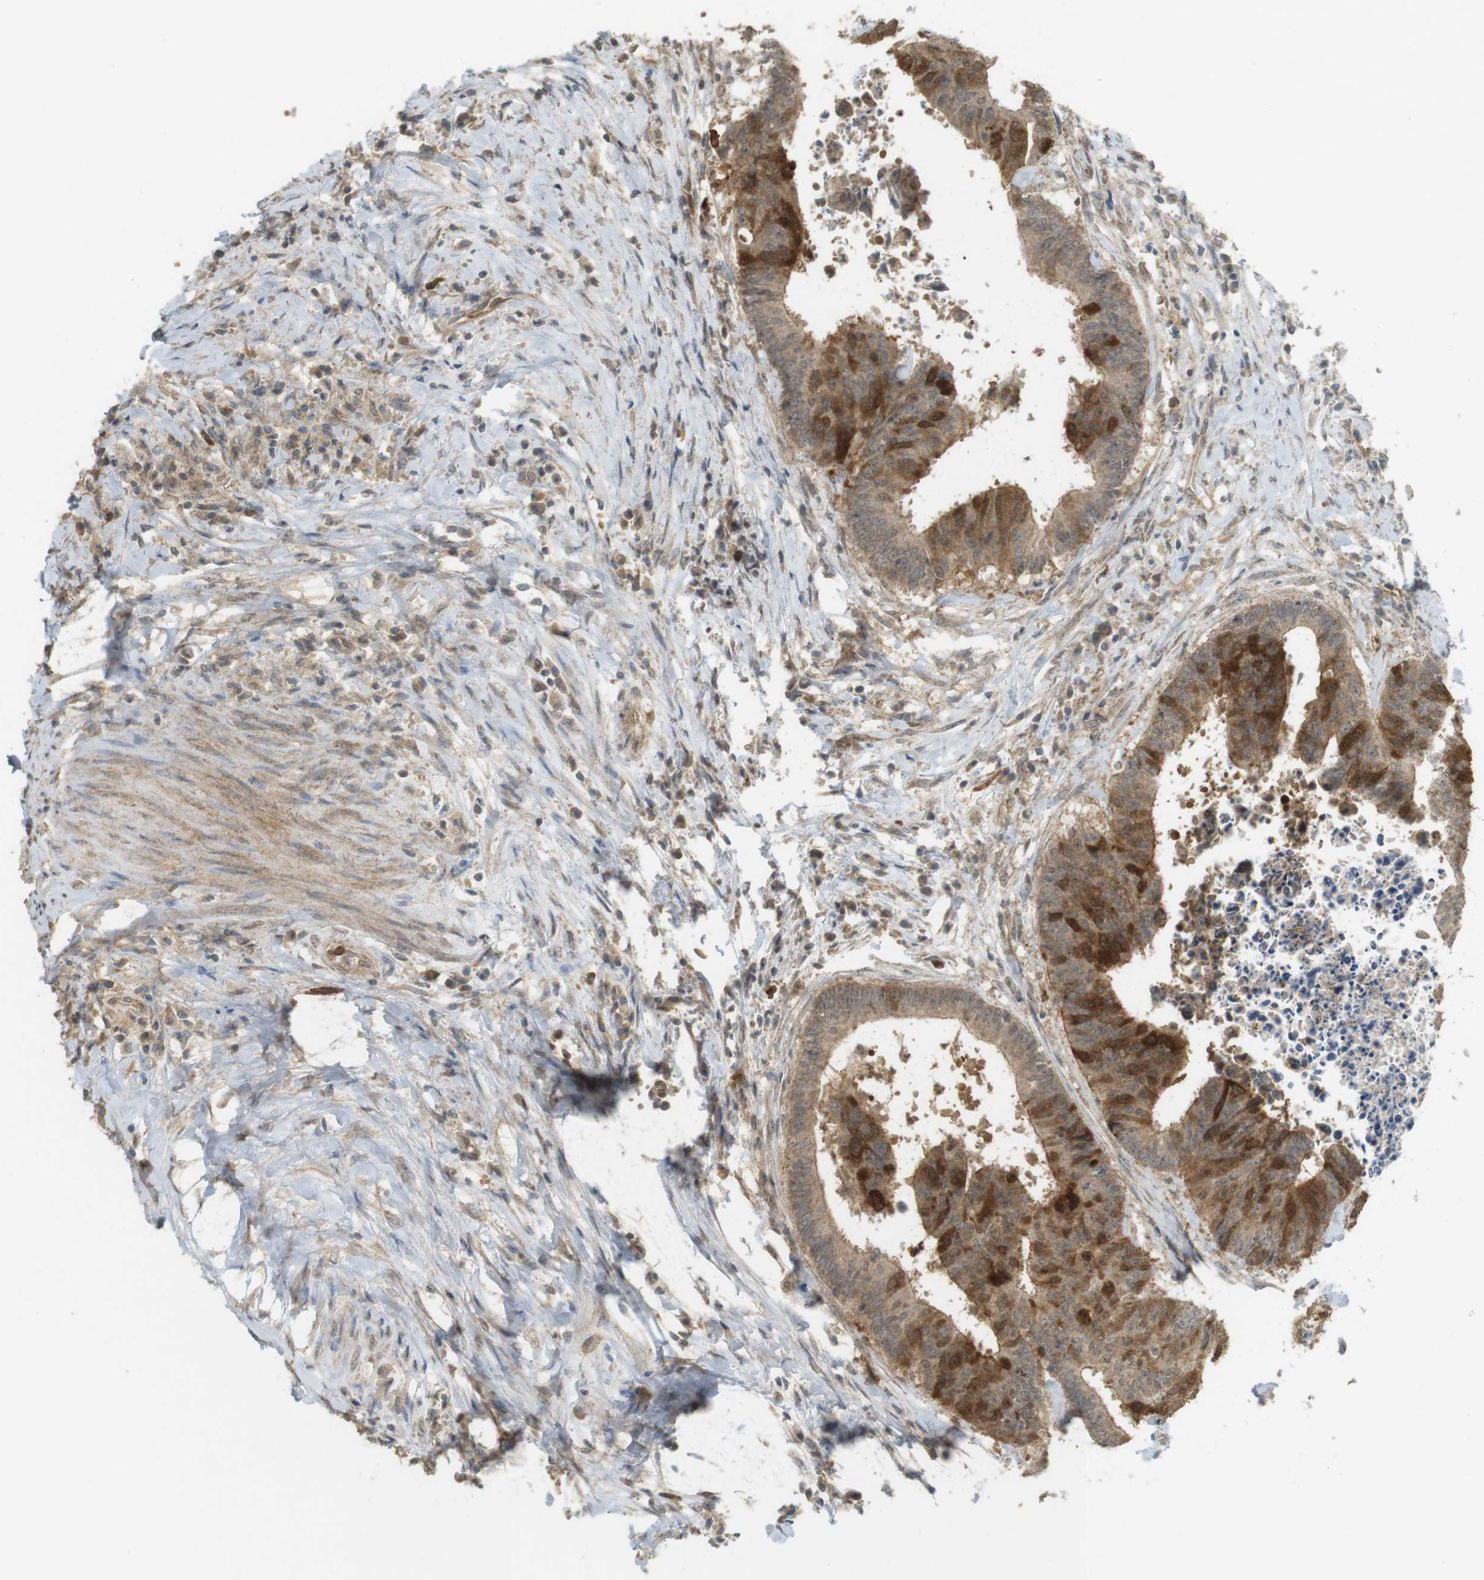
{"staining": {"intensity": "moderate", "quantity": ">75%", "location": "cytoplasmic/membranous"}, "tissue": "colorectal cancer", "cell_type": "Tumor cells", "image_type": "cancer", "snomed": [{"axis": "morphology", "description": "Adenocarcinoma, NOS"}, {"axis": "topography", "description": "Rectum"}], "caption": "Tumor cells demonstrate medium levels of moderate cytoplasmic/membranous positivity in approximately >75% of cells in human colorectal cancer.", "gene": "TTK", "patient": {"sex": "male", "age": 72}}